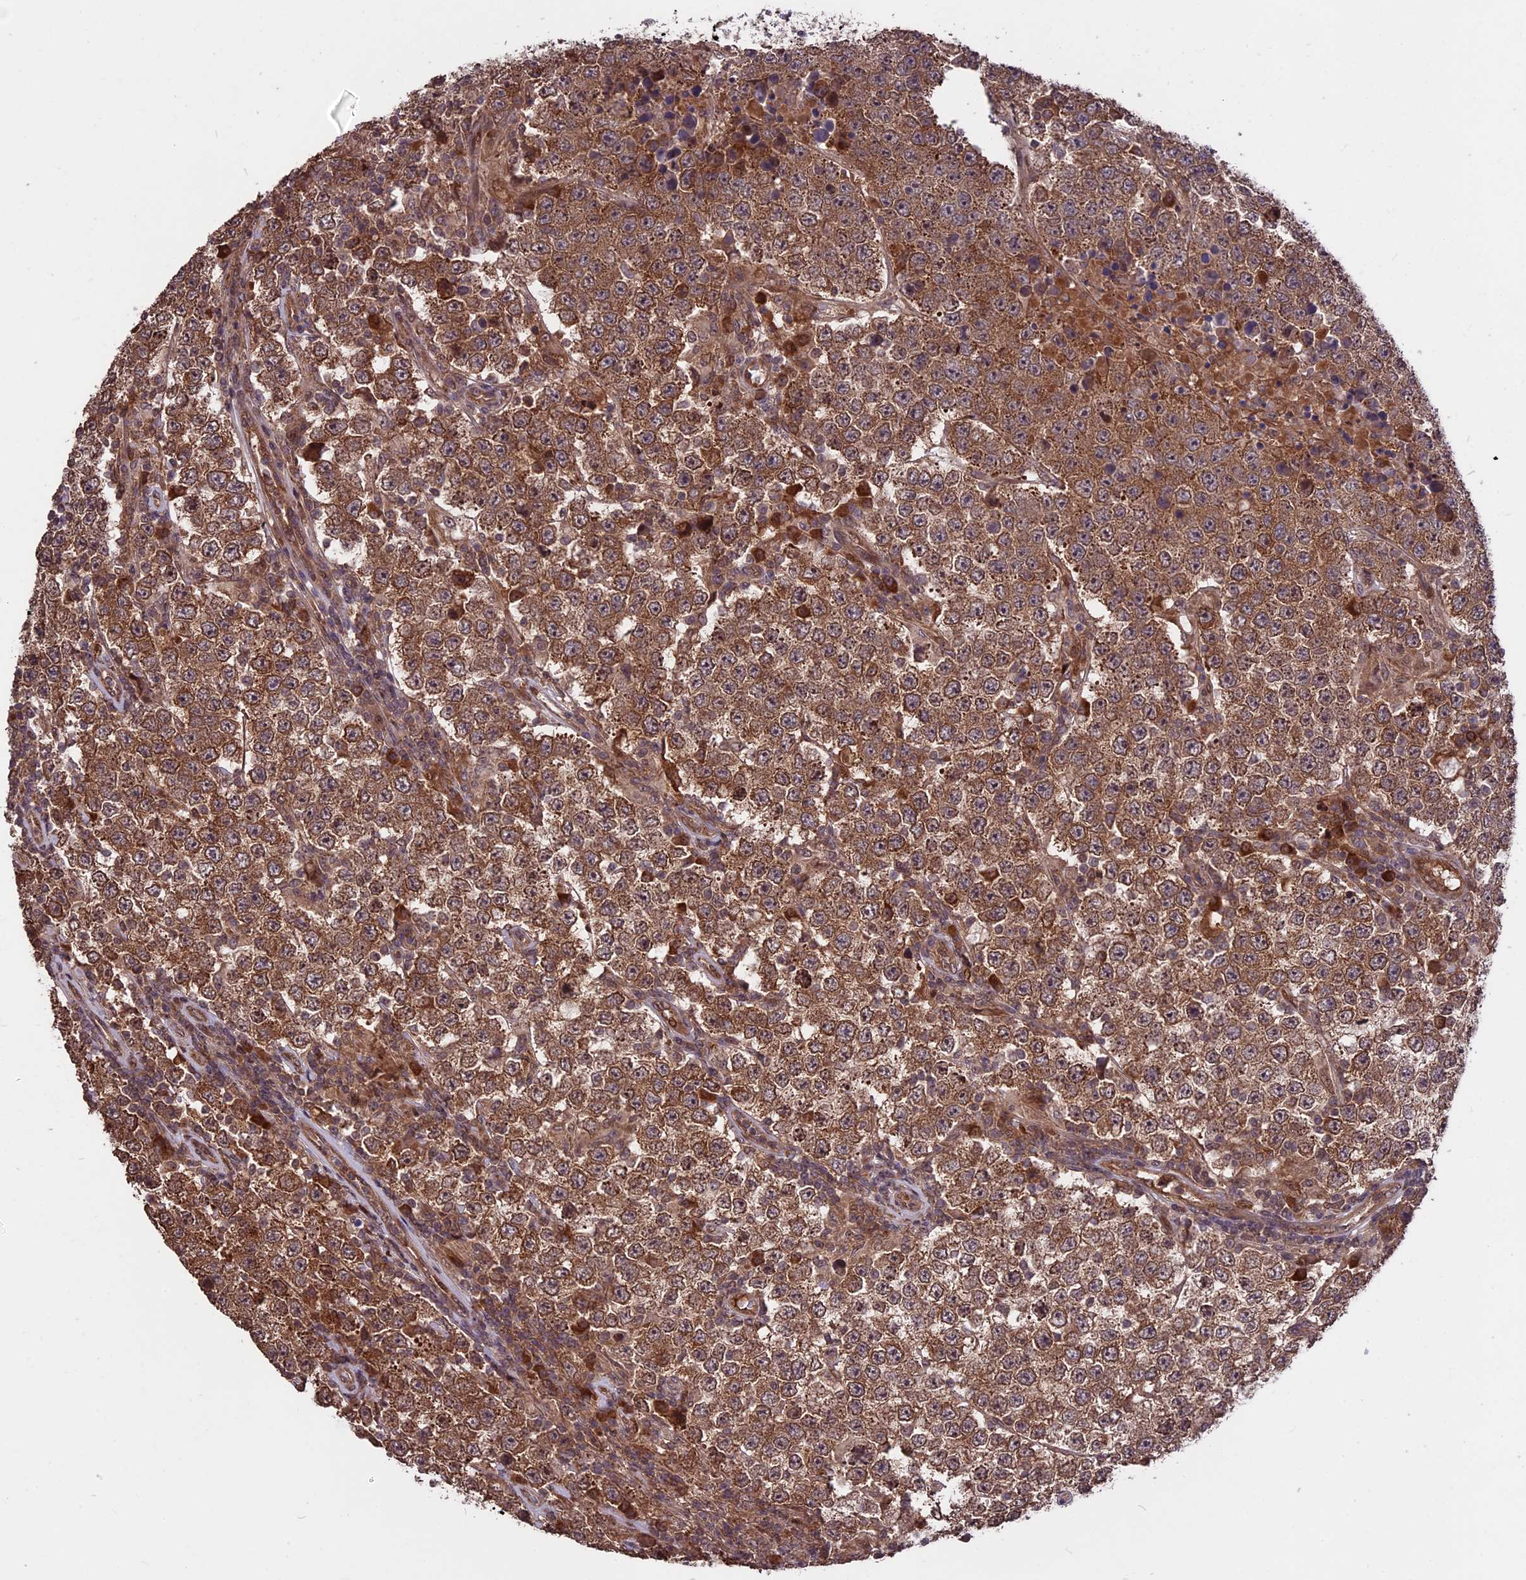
{"staining": {"intensity": "moderate", "quantity": ">75%", "location": "cytoplasmic/membranous,nuclear"}, "tissue": "testis cancer", "cell_type": "Tumor cells", "image_type": "cancer", "snomed": [{"axis": "morphology", "description": "Normal tissue, NOS"}, {"axis": "morphology", "description": "Urothelial carcinoma, High grade"}, {"axis": "morphology", "description": "Seminoma, NOS"}, {"axis": "morphology", "description": "Carcinoma, Embryonal, NOS"}, {"axis": "topography", "description": "Urinary bladder"}, {"axis": "topography", "description": "Testis"}], "caption": "Immunohistochemistry (IHC) image of embryonal carcinoma (testis) stained for a protein (brown), which displays medium levels of moderate cytoplasmic/membranous and nuclear expression in about >75% of tumor cells.", "gene": "ZNF598", "patient": {"sex": "male", "age": 41}}